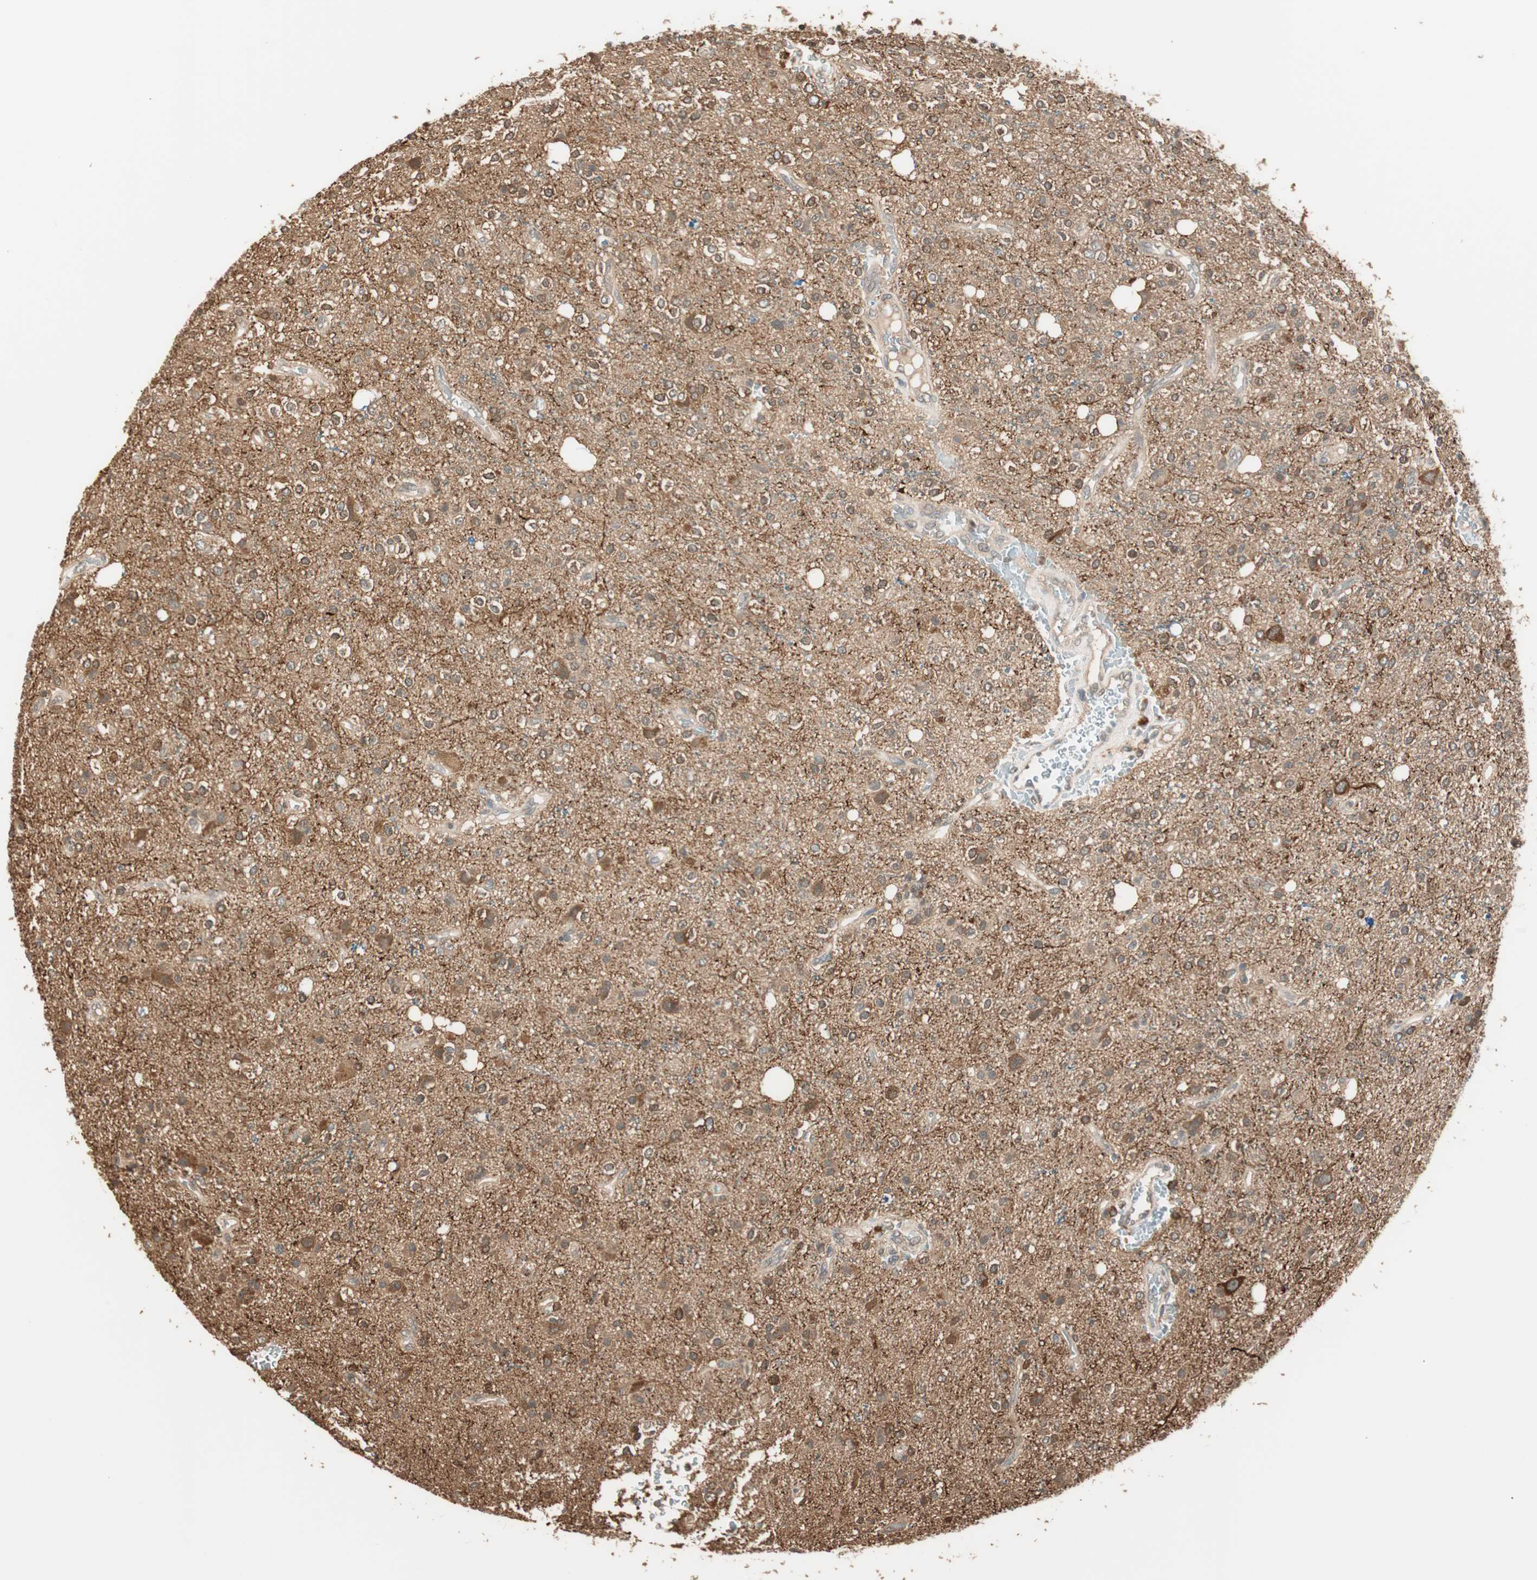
{"staining": {"intensity": "moderate", "quantity": ">75%", "location": "cytoplasmic/membranous"}, "tissue": "glioma", "cell_type": "Tumor cells", "image_type": "cancer", "snomed": [{"axis": "morphology", "description": "Glioma, malignant, High grade"}, {"axis": "topography", "description": "Brain"}], "caption": "Approximately >75% of tumor cells in glioma show moderate cytoplasmic/membranous protein staining as visualized by brown immunohistochemical staining.", "gene": "ZNF443", "patient": {"sex": "male", "age": 47}}